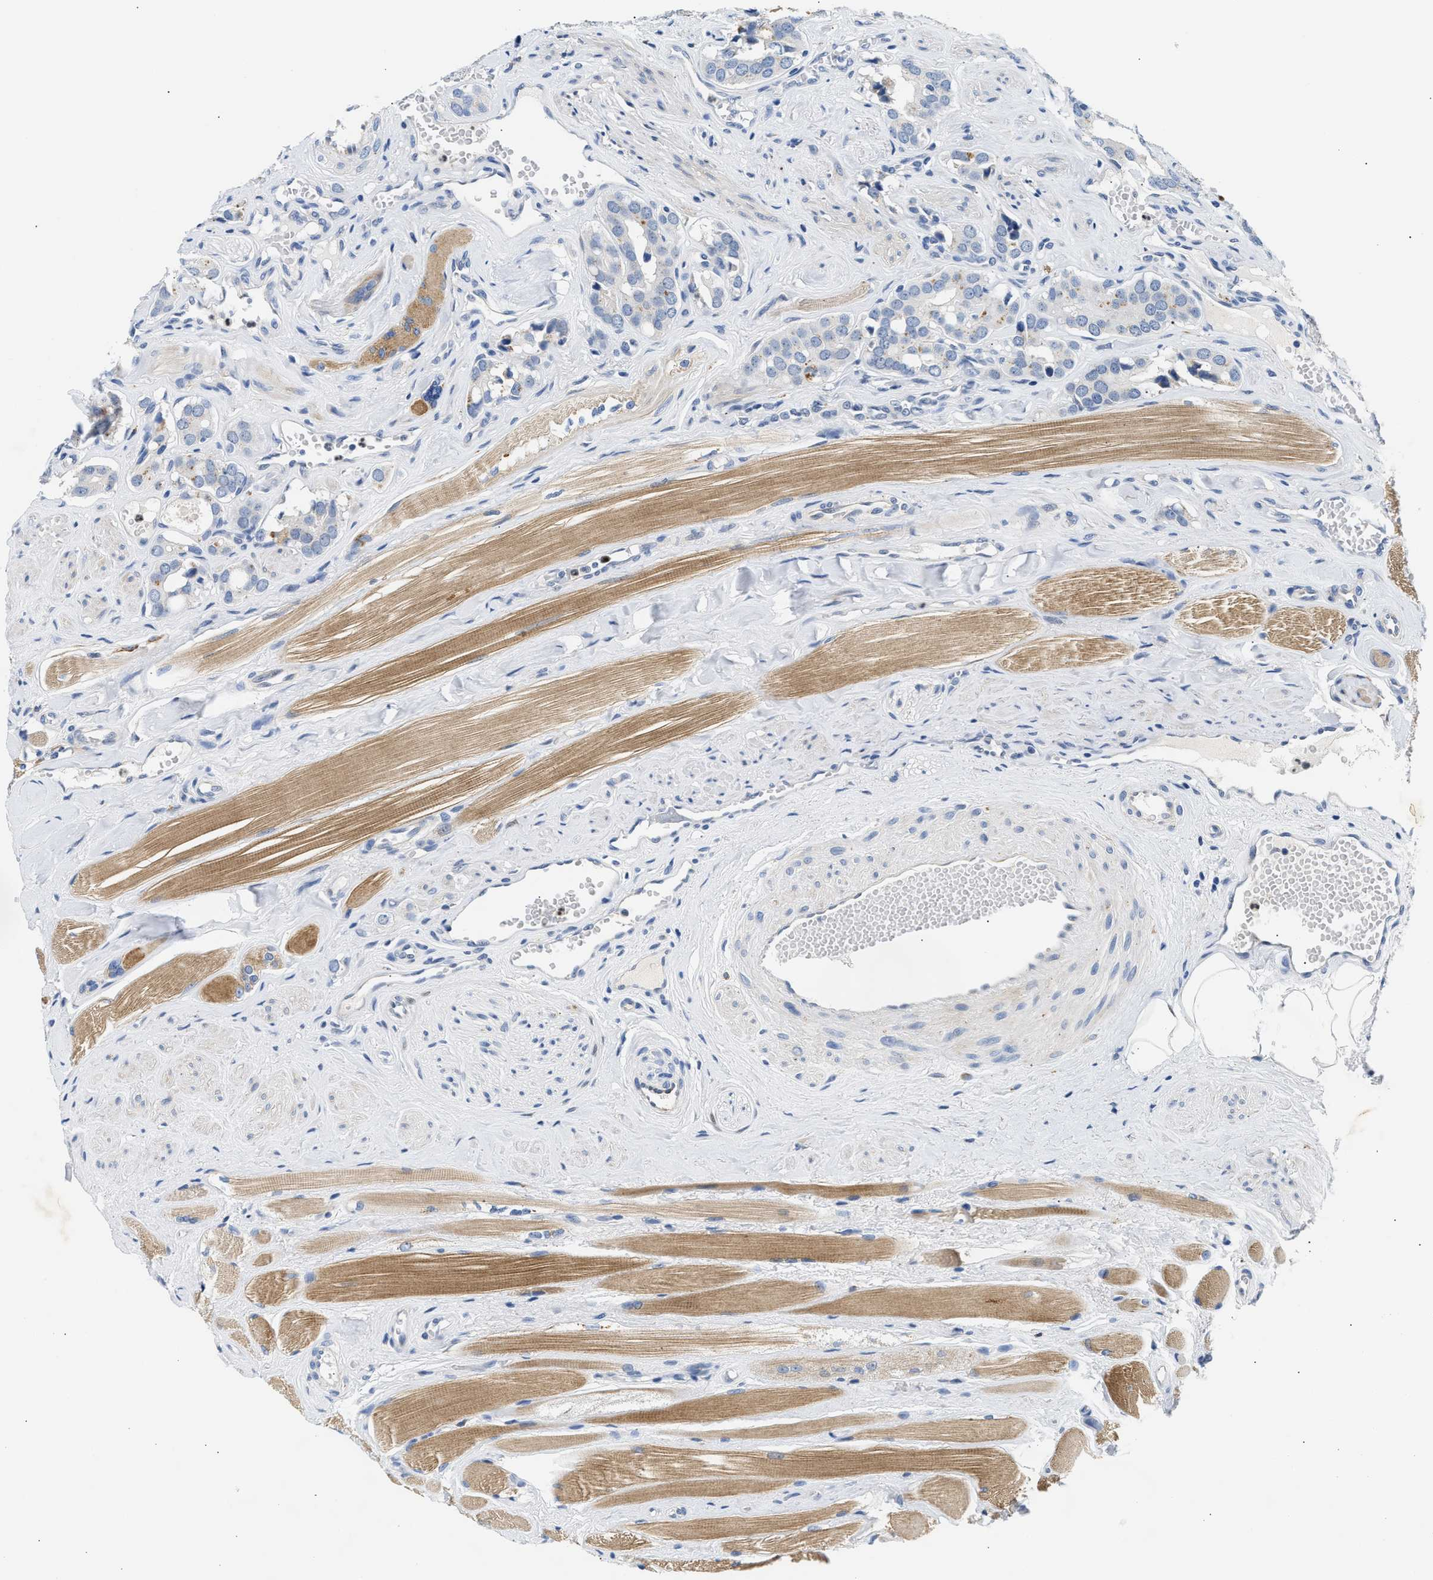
{"staining": {"intensity": "negative", "quantity": "none", "location": "none"}, "tissue": "prostate cancer", "cell_type": "Tumor cells", "image_type": "cancer", "snomed": [{"axis": "morphology", "description": "Adenocarcinoma, High grade"}, {"axis": "topography", "description": "Prostate"}], "caption": "Tumor cells are negative for brown protein staining in prostate cancer.", "gene": "PPM1L", "patient": {"sex": "male", "age": 52}}